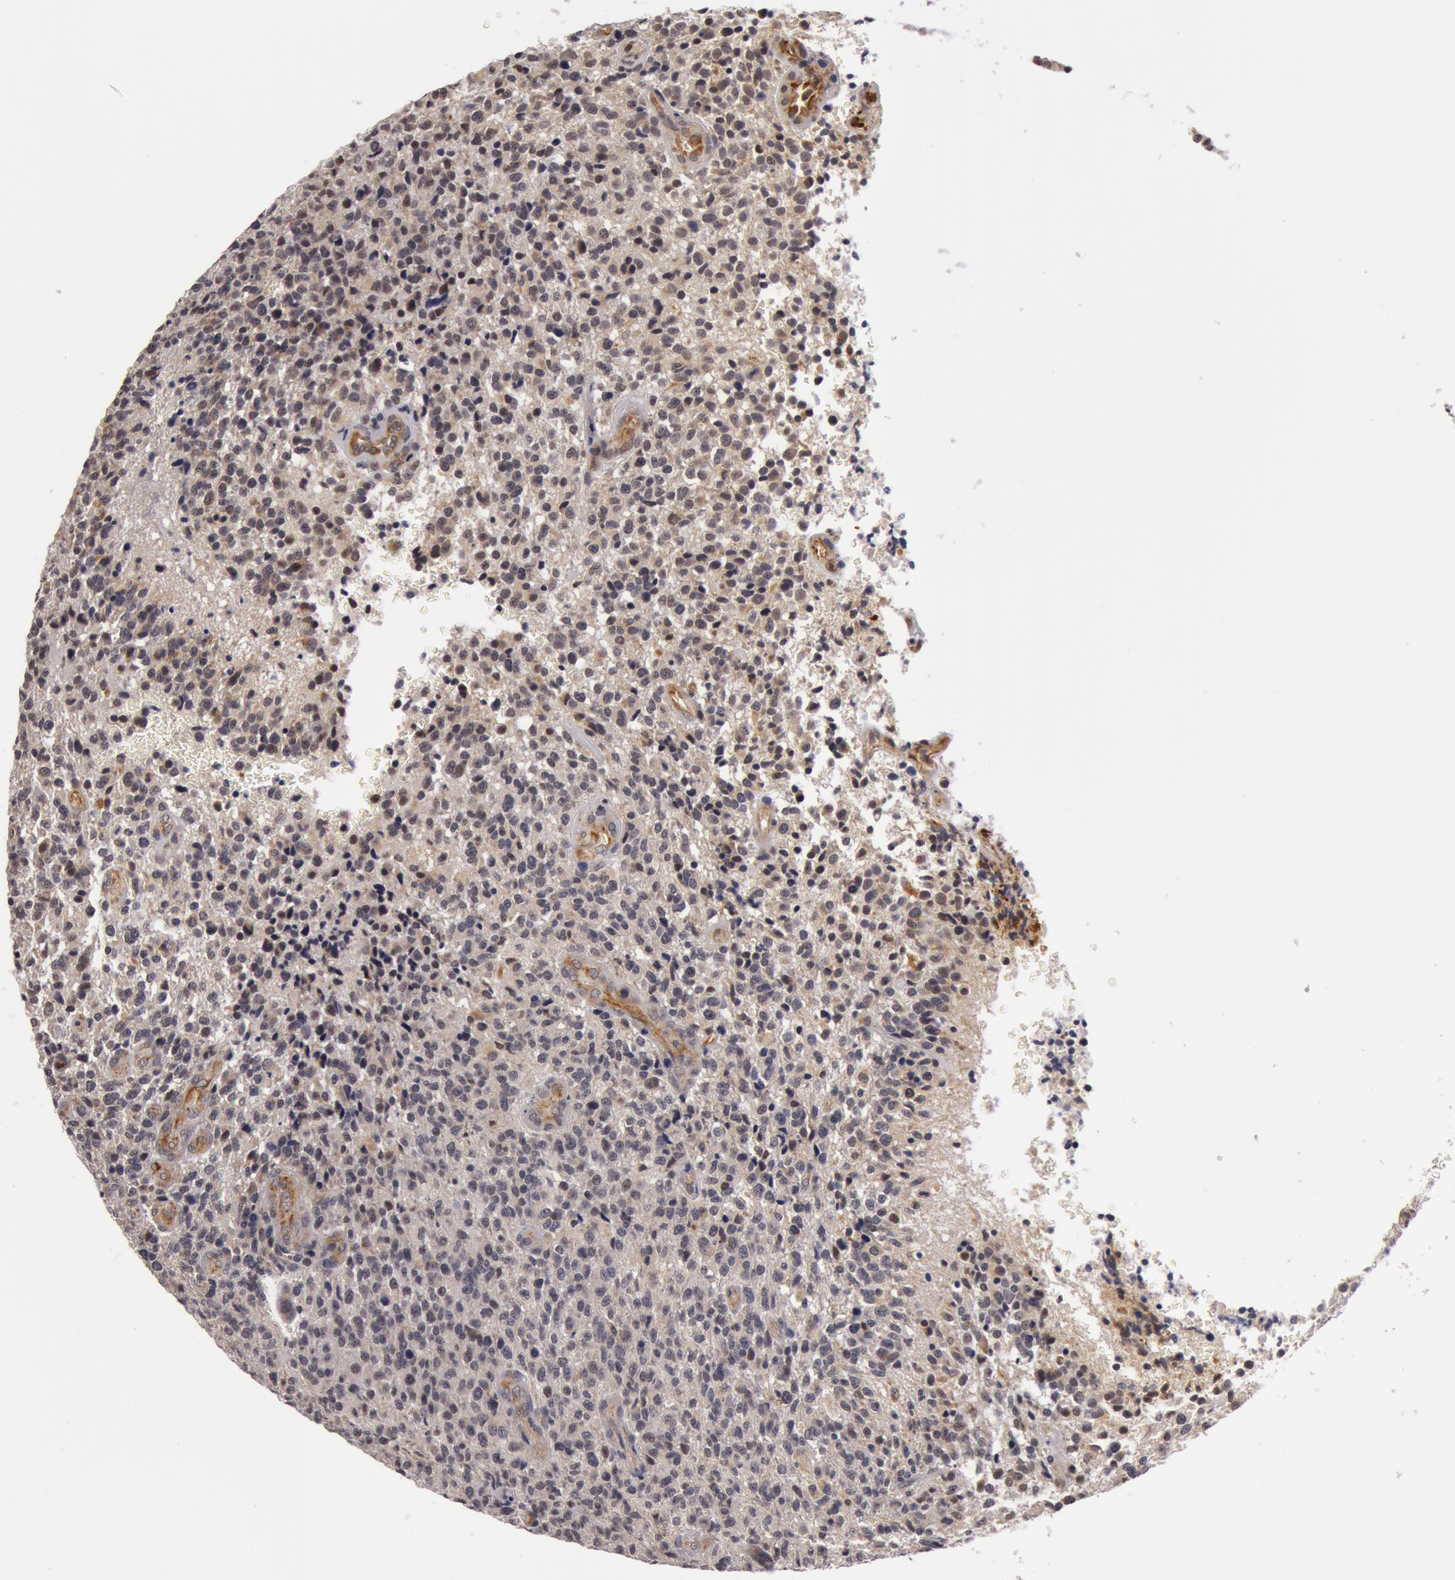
{"staining": {"intensity": "weak", "quantity": "<25%", "location": "nuclear"}, "tissue": "glioma", "cell_type": "Tumor cells", "image_type": "cancer", "snomed": [{"axis": "morphology", "description": "Glioma, malignant, High grade"}, {"axis": "topography", "description": "Brain"}], "caption": "Immunohistochemical staining of high-grade glioma (malignant) shows no significant expression in tumor cells. (Brightfield microscopy of DAB immunohistochemistry at high magnification).", "gene": "SYTL4", "patient": {"sex": "male", "age": 36}}